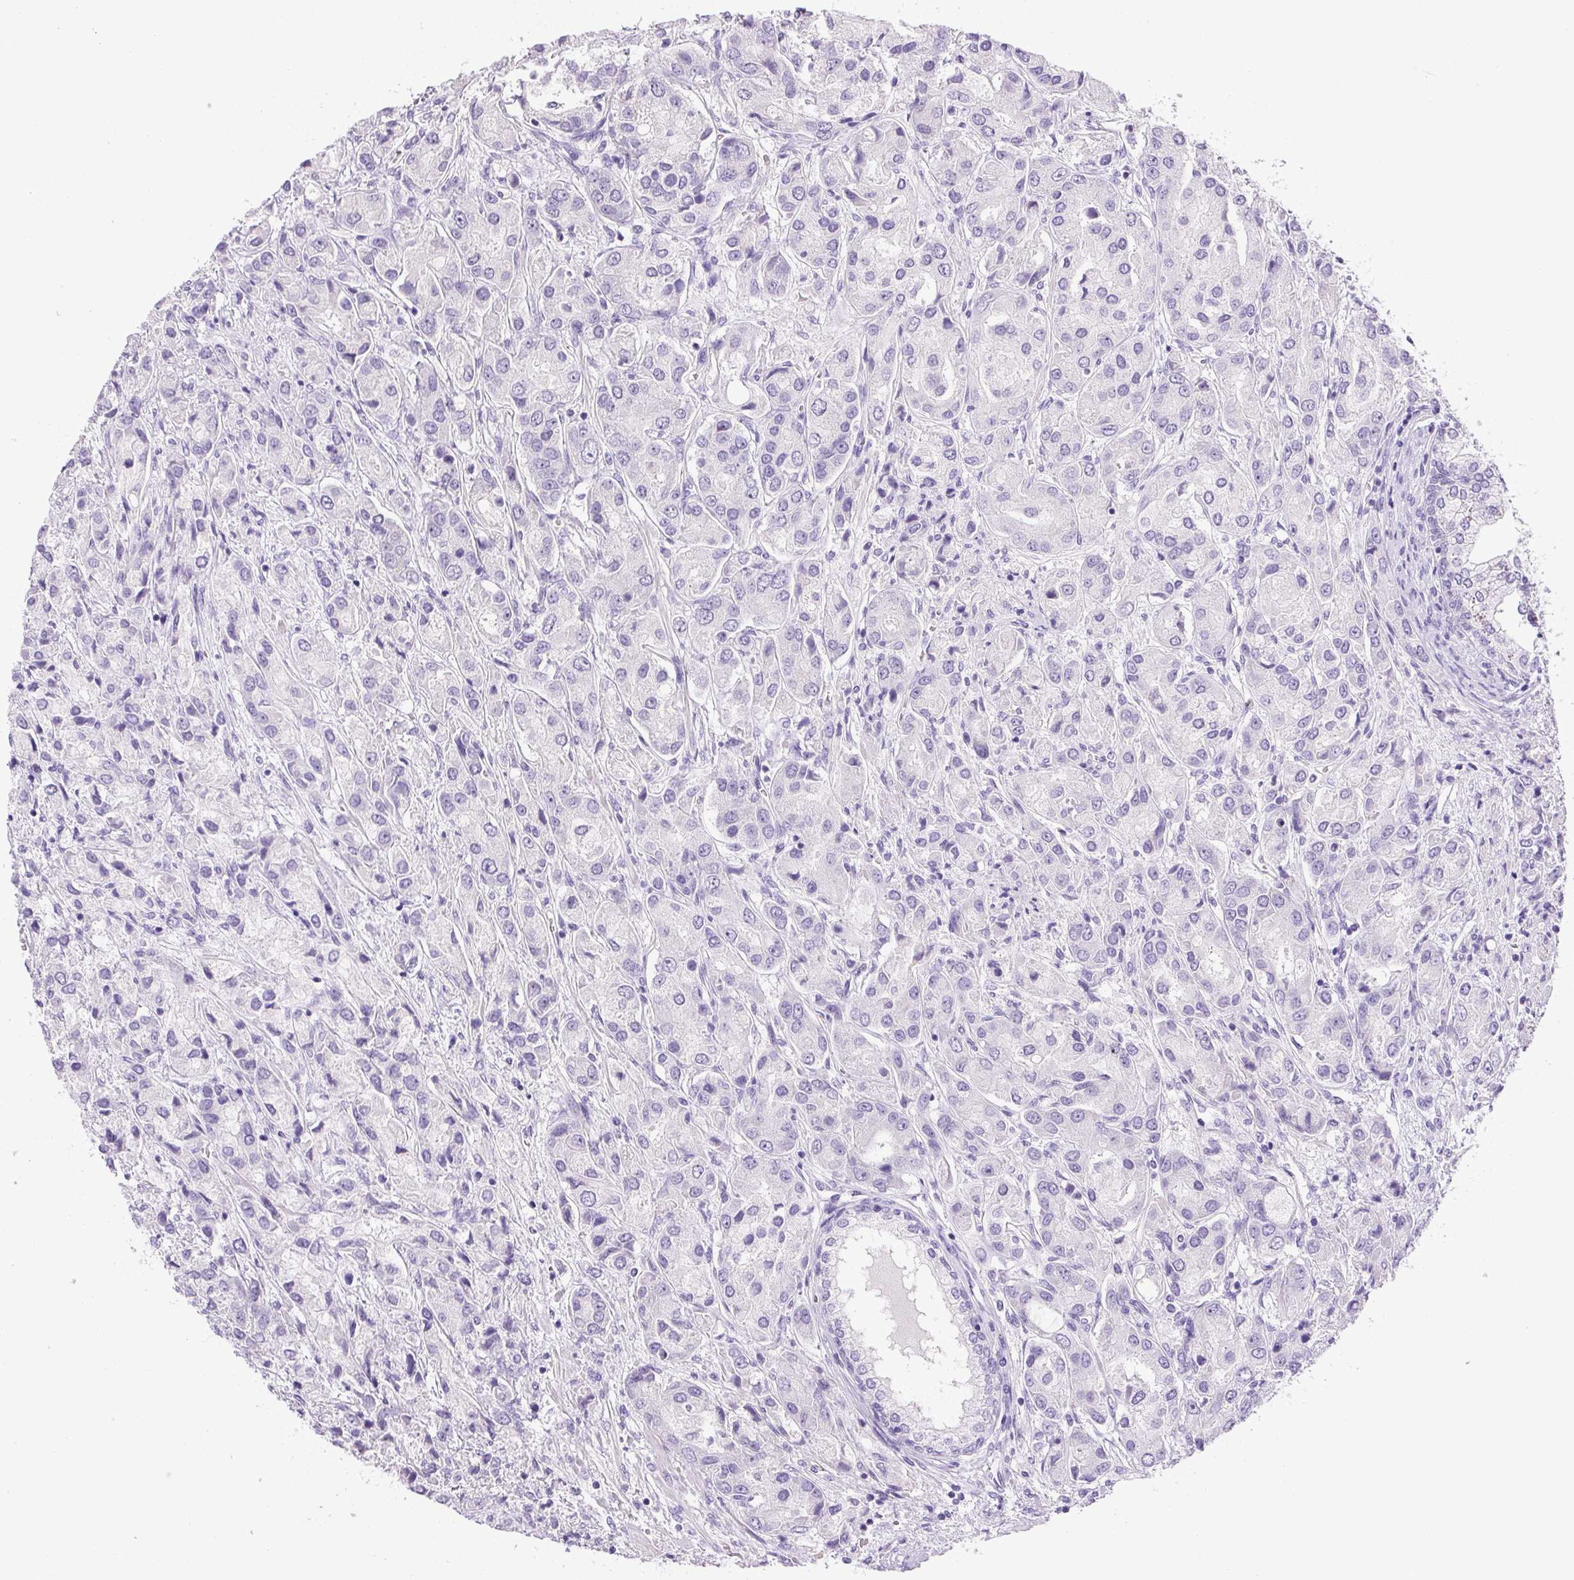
{"staining": {"intensity": "negative", "quantity": "none", "location": "none"}, "tissue": "prostate cancer", "cell_type": "Tumor cells", "image_type": "cancer", "snomed": [{"axis": "morphology", "description": "Adenocarcinoma, High grade"}, {"axis": "topography", "description": "Prostate"}], "caption": "Tumor cells are negative for brown protein staining in prostate cancer.", "gene": "CHGA", "patient": {"sex": "male", "age": 67}}